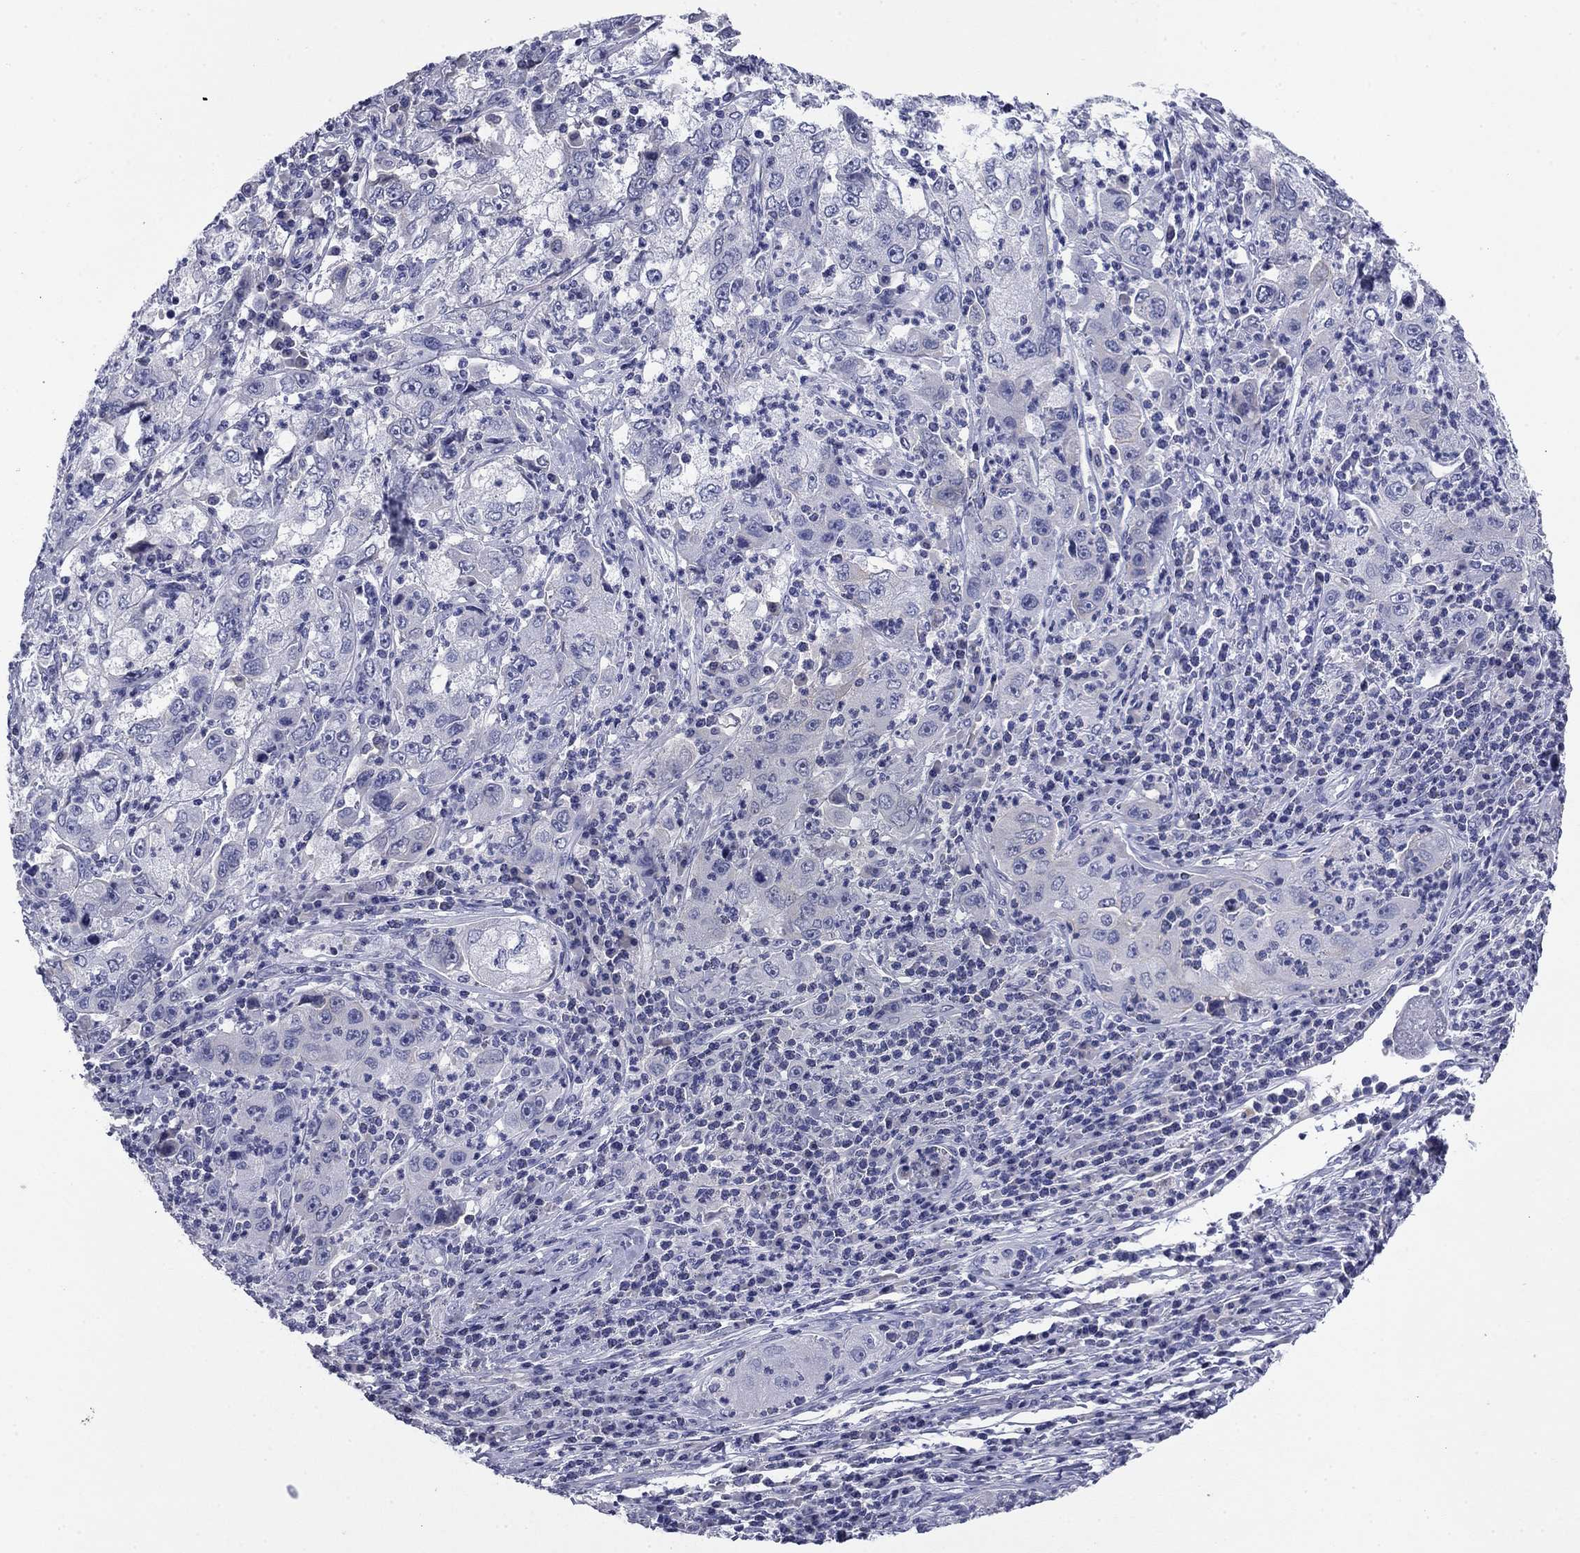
{"staining": {"intensity": "negative", "quantity": "none", "location": "none"}, "tissue": "cervical cancer", "cell_type": "Tumor cells", "image_type": "cancer", "snomed": [{"axis": "morphology", "description": "Squamous cell carcinoma, NOS"}, {"axis": "topography", "description": "Cervix"}], "caption": "Immunohistochemical staining of cervical cancer reveals no significant staining in tumor cells.", "gene": "ABCC2", "patient": {"sex": "female", "age": 36}}